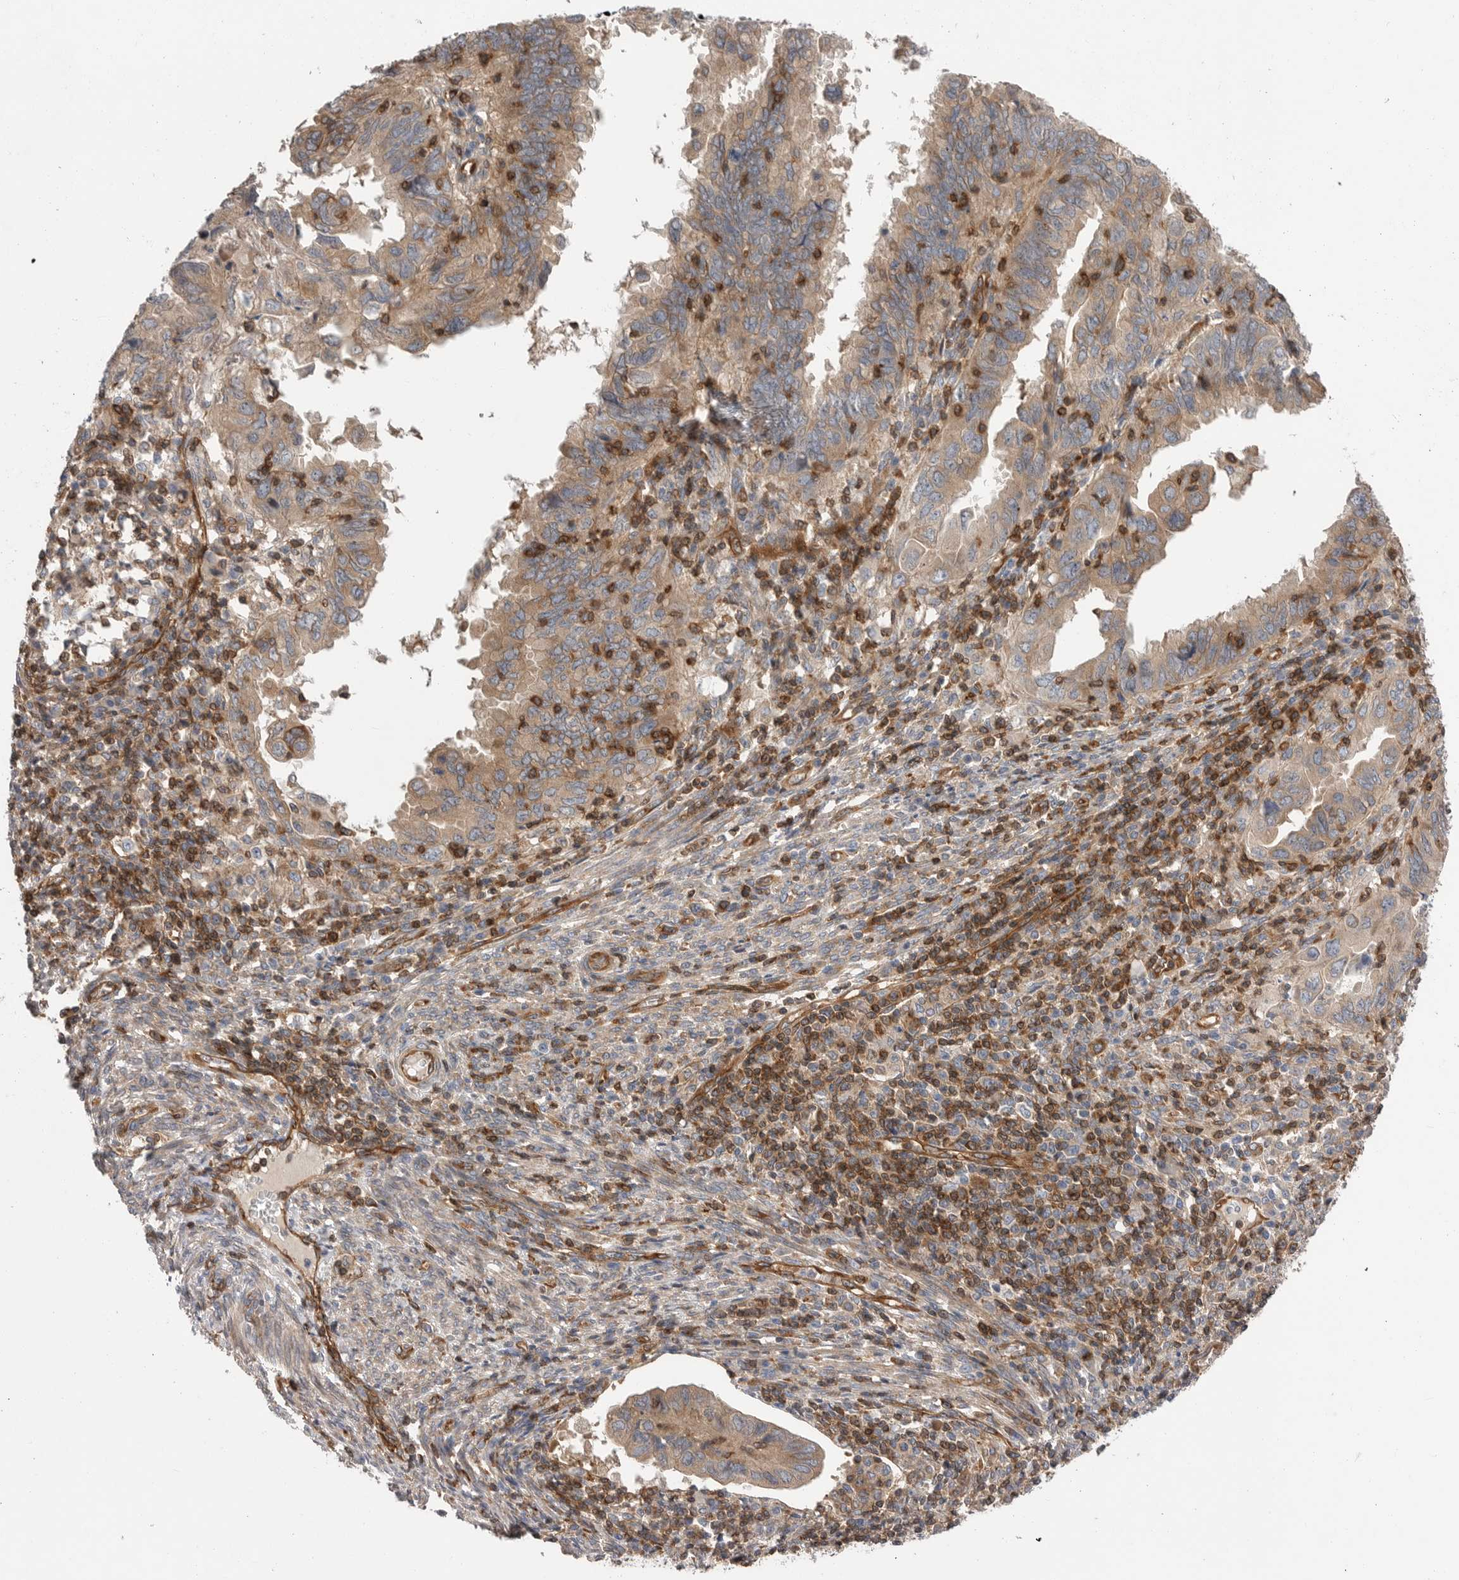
{"staining": {"intensity": "weak", "quantity": "25%-75%", "location": "cytoplasmic/membranous"}, "tissue": "endometrial cancer", "cell_type": "Tumor cells", "image_type": "cancer", "snomed": [{"axis": "morphology", "description": "Adenocarcinoma, NOS"}, {"axis": "topography", "description": "Uterus"}], "caption": "Endometrial cancer stained with DAB (3,3'-diaminobenzidine) IHC exhibits low levels of weak cytoplasmic/membranous staining in about 25%-75% of tumor cells.", "gene": "PRKCH", "patient": {"sex": "female", "age": 77}}